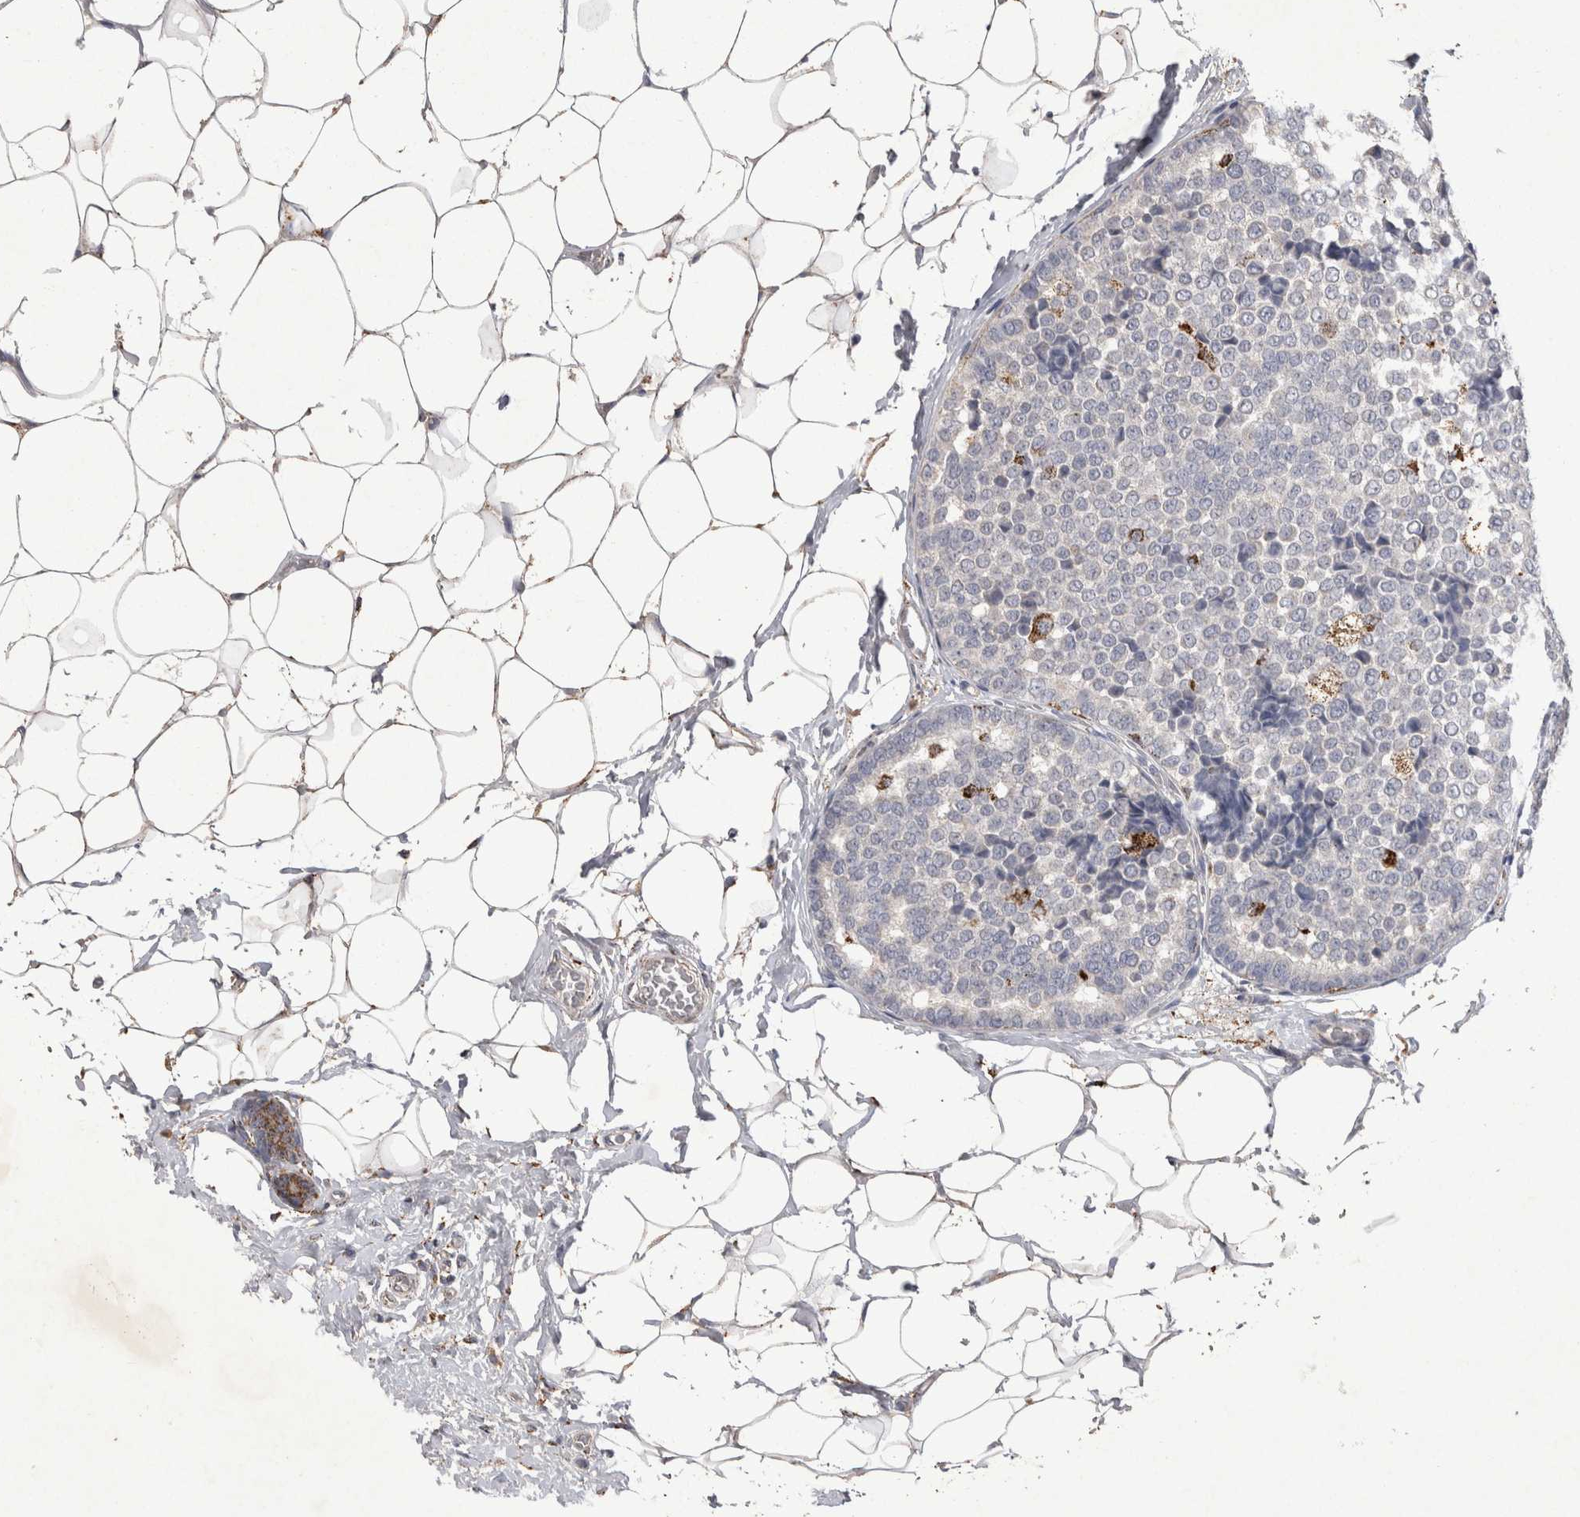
{"staining": {"intensity": "negative", "quantity": "none", "location": "none"}, "tissue": "breast cancer", "cell_type": "Tumor cells", "image_type": "cancer", "snomed": [{"axis": "morphology", "description": "Normal tissue, NOS"}, {"axis": "morphology", "description": "Duct carcinoma"}, {"axis": "topography", "description": "Breast"}], "caption": "Human invasive ductal carcinoma (breast) stained for a protein using immunohistochemistry (IHC) displays no staining in tumor cells.", "gene": "DKK3", "patient": {"sex": "female", "age": 43}}